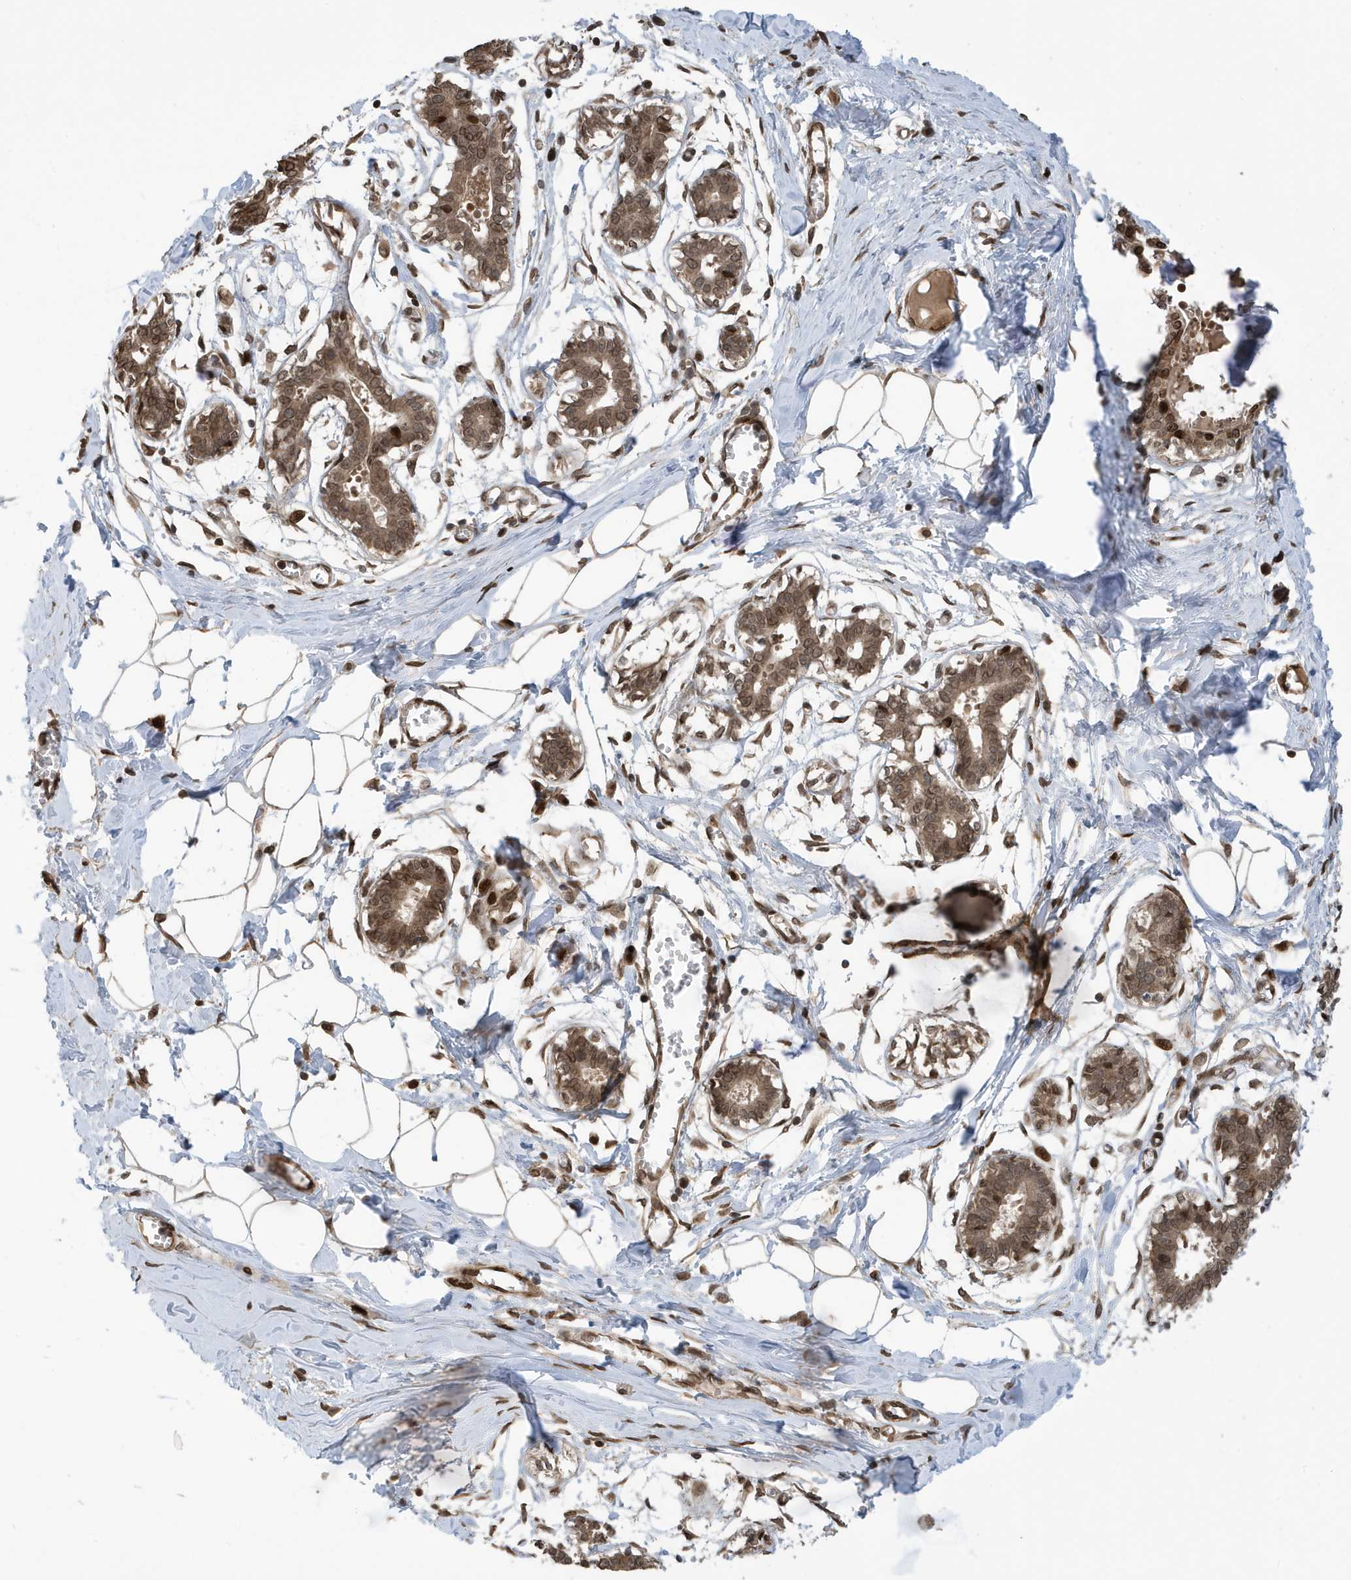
{"staining": {"intensity": "moderate", "quantity": ">75%", "location": "cytoplasmic/membranous,nuclear"}, "tissue": "breast", "cell_type": "Adipocytes", "image_type": "normal", "snomed": [{"axis": "morphology", "description": "Normal tissue, NOS"}, {"axis": "topography", "description": "Breast"}], "caption": "Immunohistochemical staining of benign human breast displays medium levels of moderate cytoplasmic/membranous,nuclear staining in approximately >75% of adipocytes.", "gene": "DUSP18", "patient": {"sex": "female", "age": 27}}